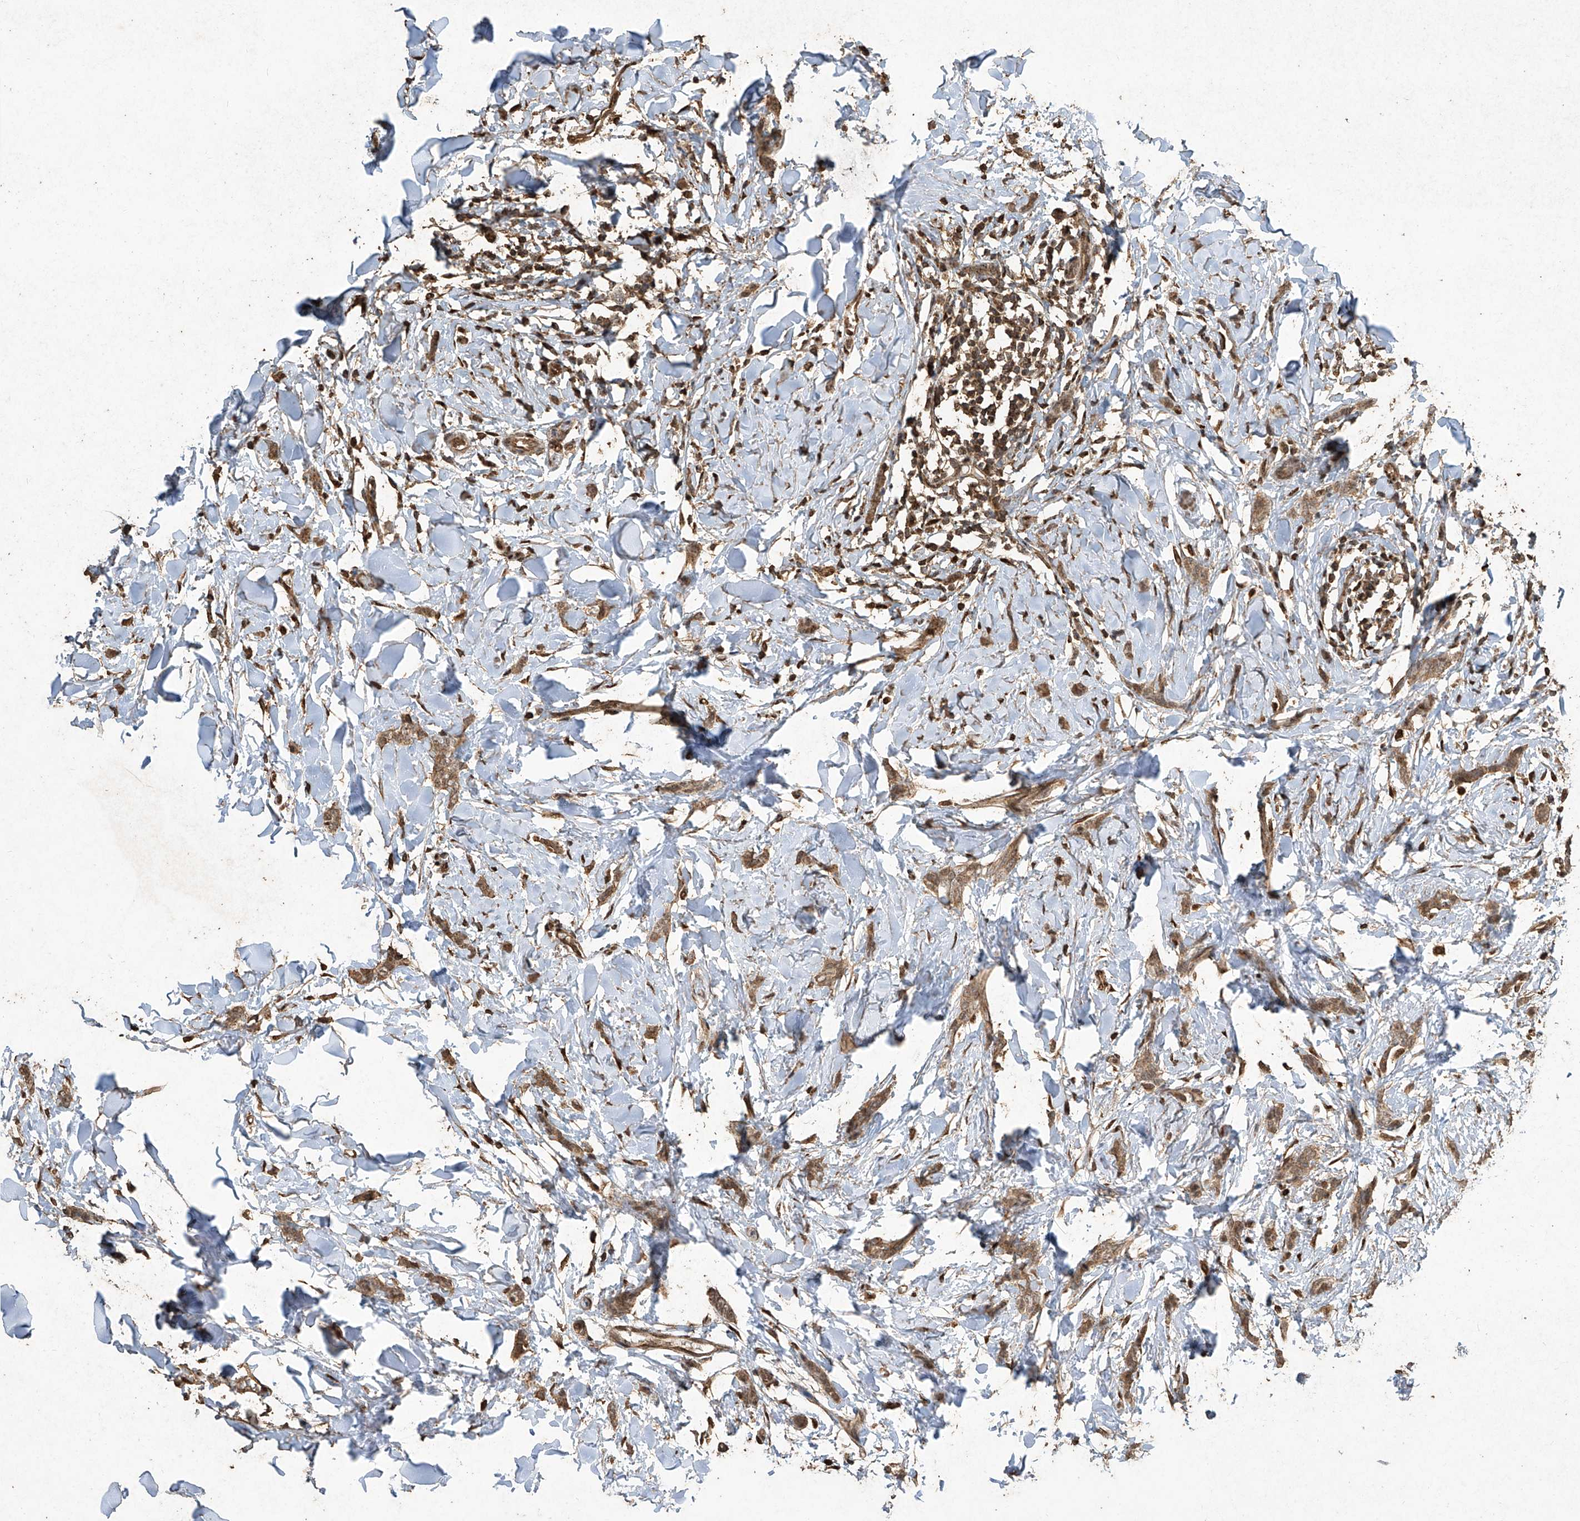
{"staining": {"intensity": "moderate", "quantity": ">75%", "location": "cytoplasmic/membranous"}, "tissue": "breast cancer", "cell_type": "Tumor cells", "image_type": "cancer", "snomed": [{"axis": "morphology", "description": "Lobular carcinoma"}, {"axis": "topography", "description": "Skin"}, {"axis": "topography", "description": "Breast"}], "caption": "Approximately >75% of tumor cells in human breast cancer demonstrate moderate cytoplasmic/membranous protein positivity as visualized by brown immunohistochemical staining.", "gene": "ERBB3", "patient": {"sex": "female", "age": 46}}